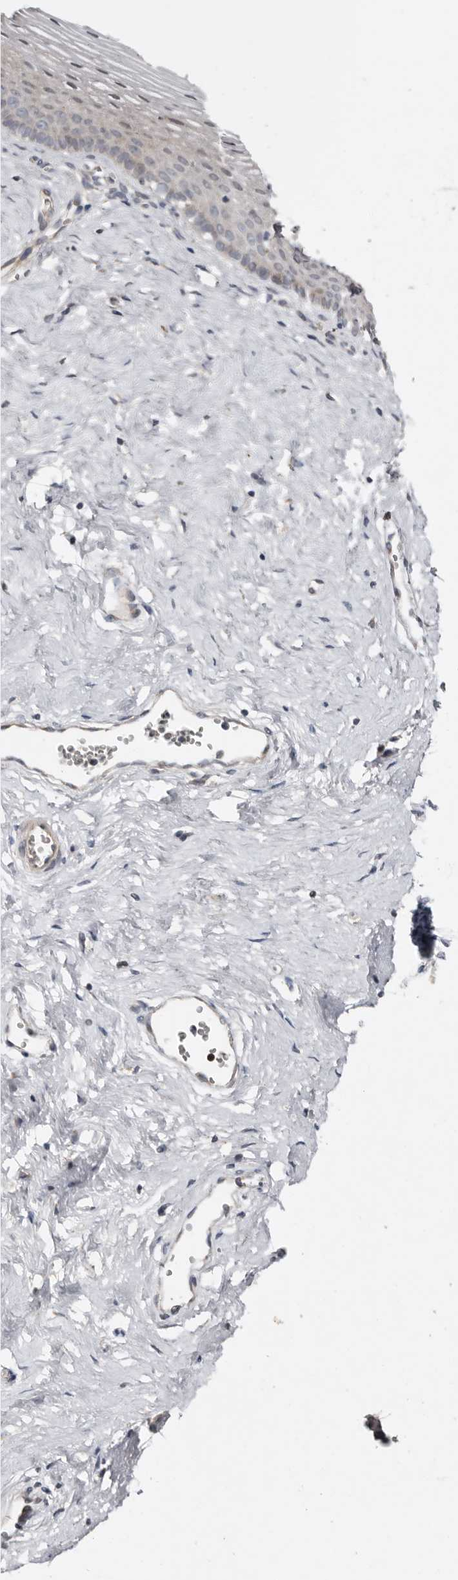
{"staining": {"intensity": "weak", "quantity": "<25%", "location": "nuclear"}, "tissue": "vagina", "cell_type": "Squamous epithelial cells", "image_type": "normal", "snomed": [{"axis": "morphology", "description": "Normal tissue, NOS"}, {"axis": "topography", "description": "Vagina"}], "caption": "Immunohistochemical staining of normal human vagina displays no significant positivity in squamous epithelial cells. (Immunohistochemistry (ihc), brightfield microscopy, high magnification).", "gene": "CHML", "patient": {"sex": "female", "age": 32}}